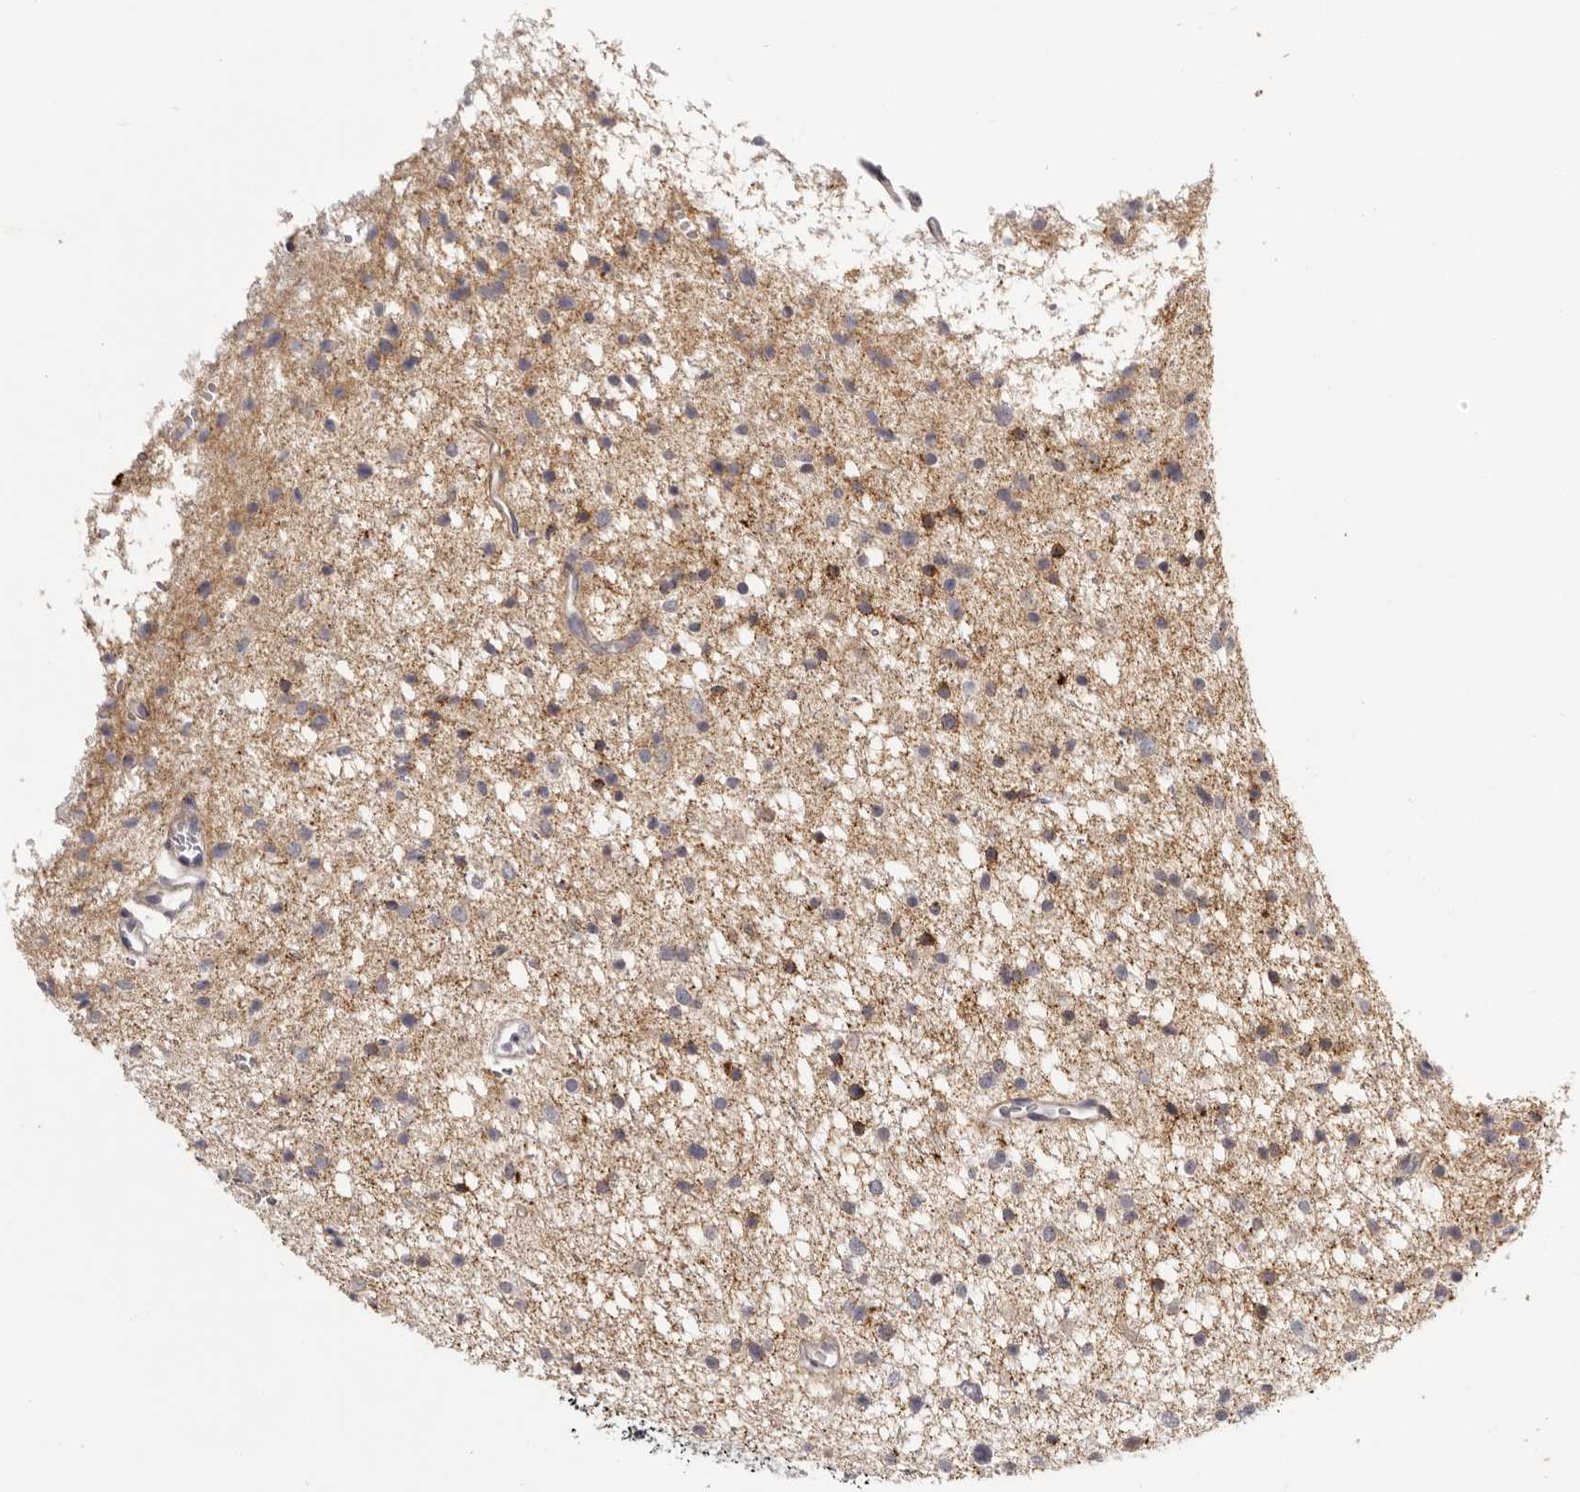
{"staining": {"intensity": "moderate", "quantity": "<25%", "location": "cytoplasmic/membranous"}, "tissue": "glioma", "cell_type": "Tumor cells", "image_type": "cancer", "snomed": [{"axis": "morphology", "description": "Glioma, malignant, Low grade"}, {"axis": "topography", "description": "Brain"}], "caption": "Approximately <25% of tumor cells in malignant low-grade glioma show moderate cytoplasmic/membranous protein expression as visualized by brown immunohistochemical staining.", "gene": "OTUD3", "patient": {"sex": "female", "age": 37}}